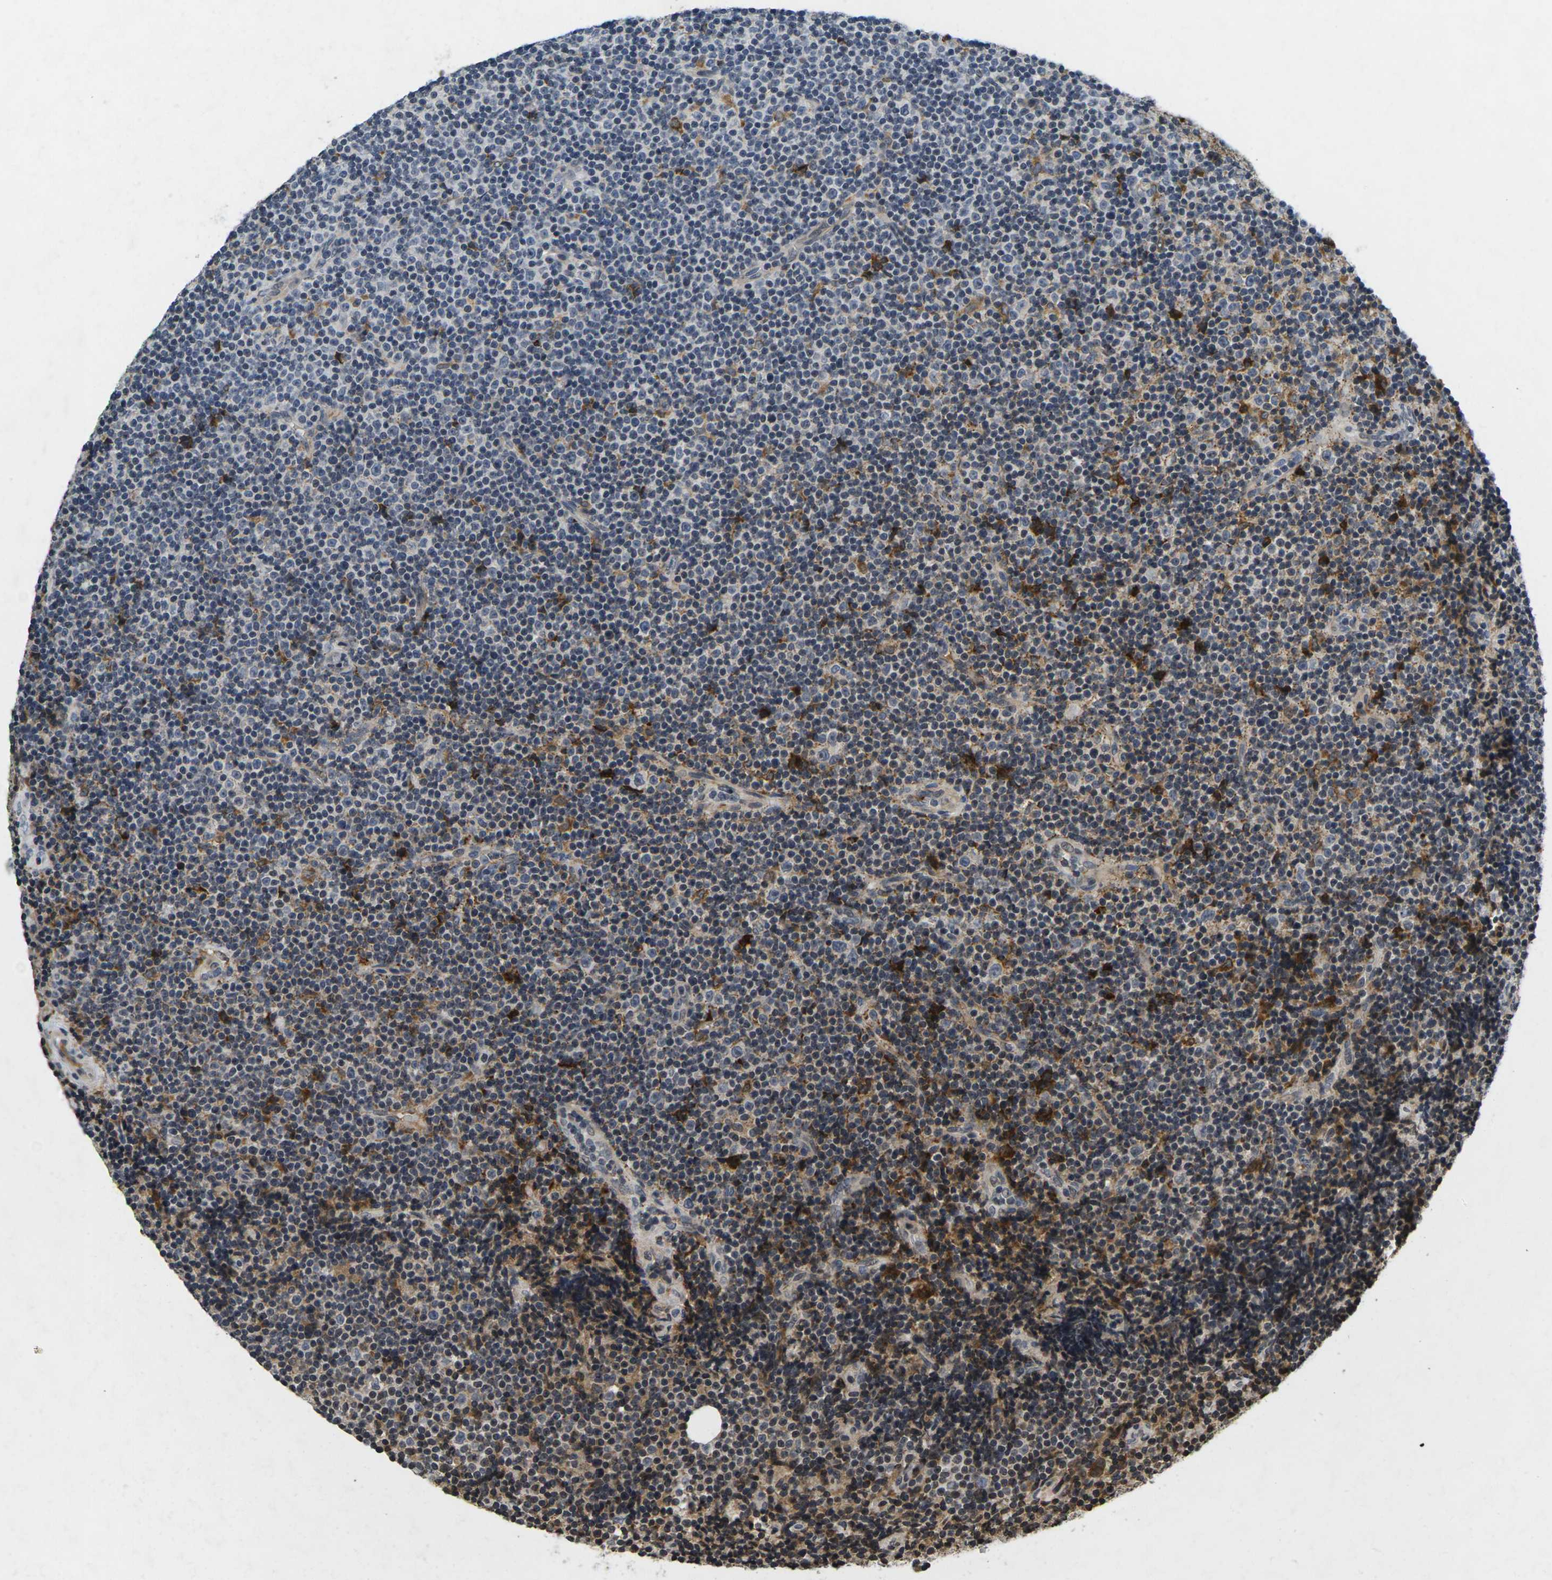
{"staining": {"intensity": "strong", "quantity": "<25%", "location": "cytoplasmic/membranous"}, "tissue": "lymphoma", "cell_type": "Tumor cells", "image_type": "cancer", "snomed": [{"axis": "morphology", "description": "Malignant lymphoma, non-Hodgkin's type, Low grade"}, {"axis": "topography", "description": "Lymph node"}], "caption": "Brown immunohistochemical staining in human lymphoma displays strong cytoplasmic/membranous expression in about <25% of tumor cells. Using DAB (3,3'-diaminobenzidine) (brown) and hematoxylin (blue) stains, captured at high magnification using brightfield microscopy.", "gene": "C1QC", "patient": {"sex": "female", "age": 67}}